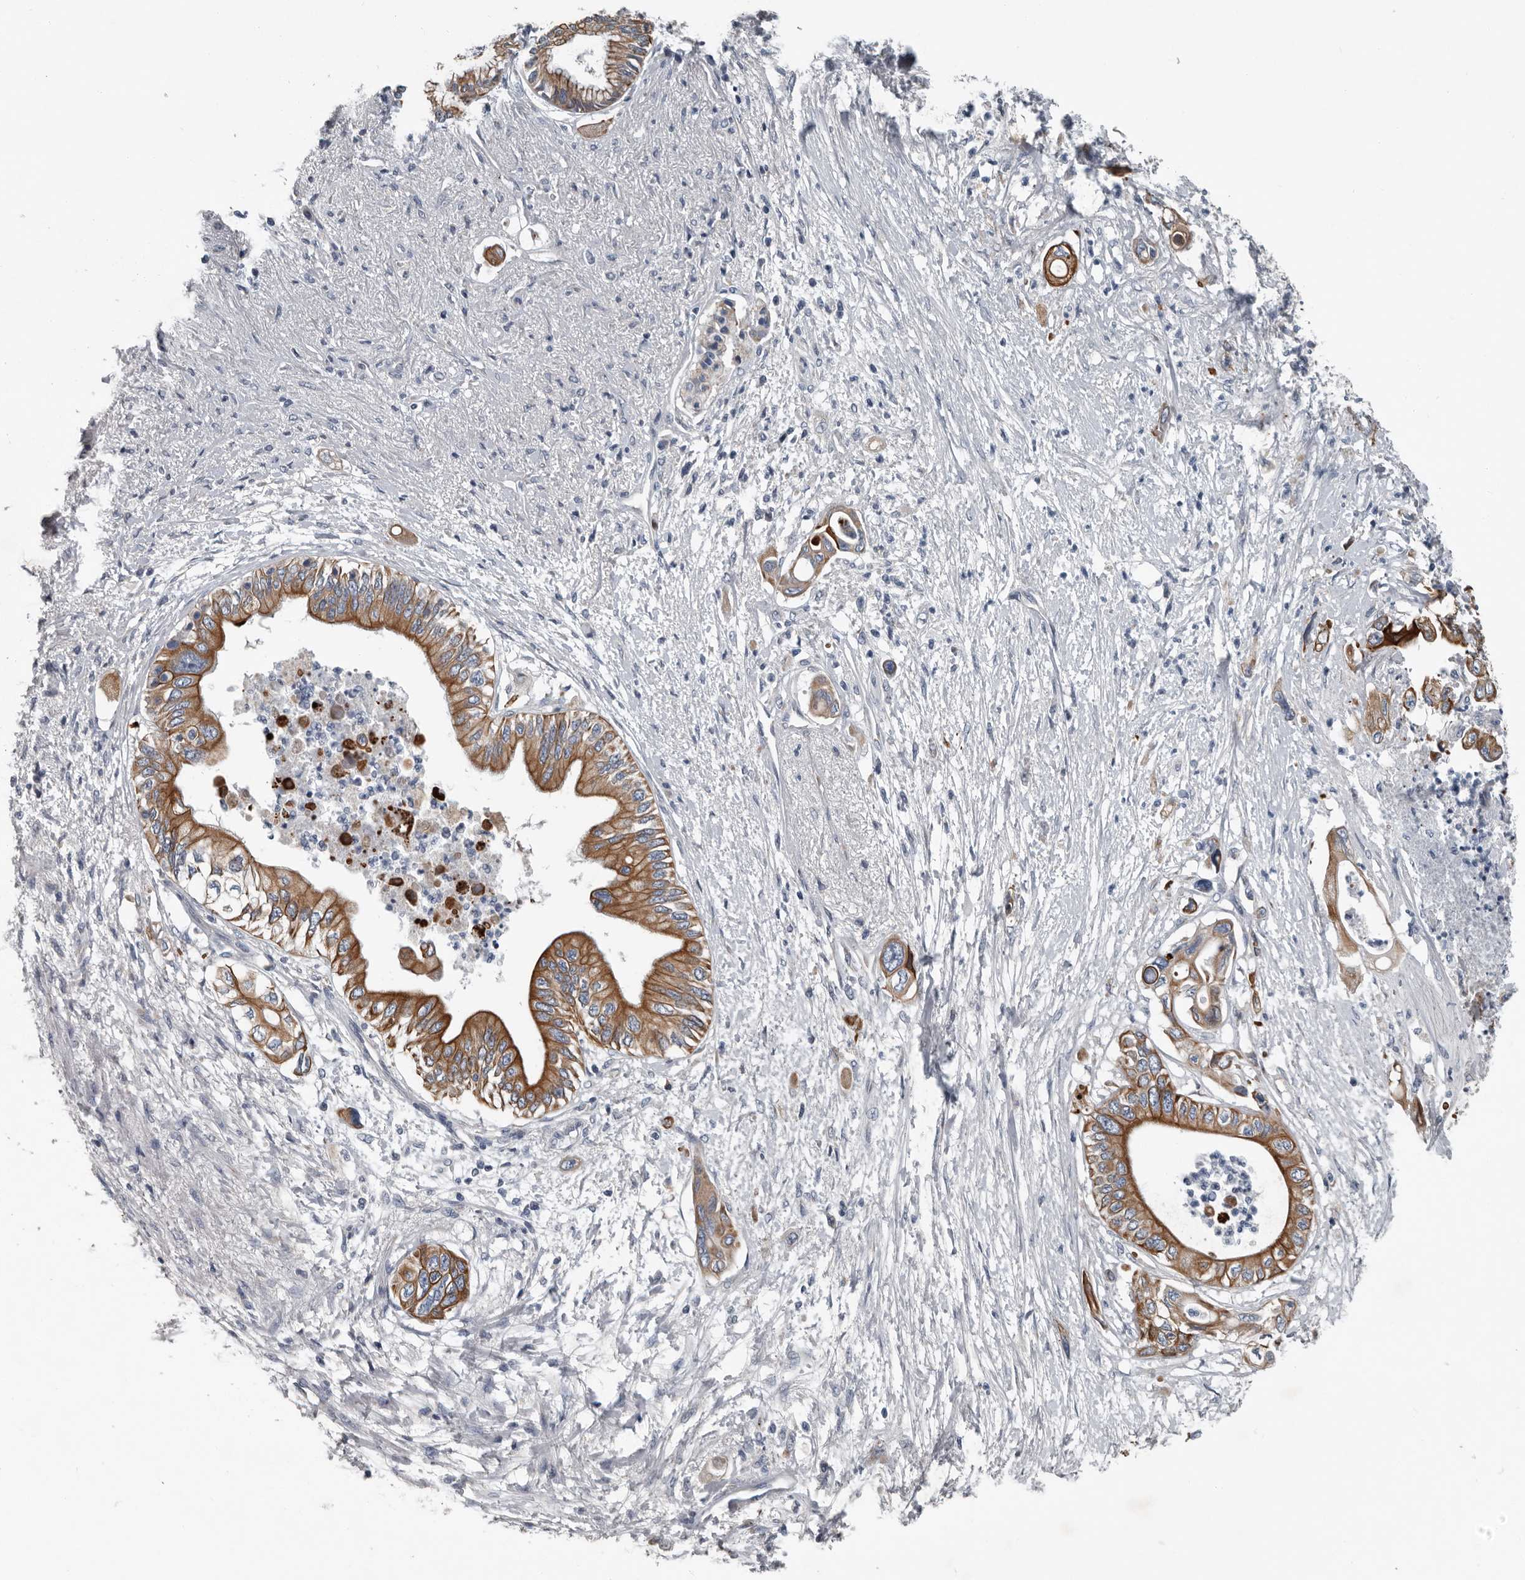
{"staining": {"intensity": "moderate", "quantity": ">75%", "location": "cytoplasmic/membranous"}, "tissue": "pancreatic cancer", "cell_type": "Tumor cells", "image_type": "cancer", "snomed": [{"axis": "morphology", "description": "Adenocarcinoma, NOS"}, {"axis": "topography", "description": "Pancreas"}], "caption": "Protein expression analysis of human adenocarcinoma (pancreatic) reveals moderate cytoplasmic/membranous expression in about >75% of tumor cells.", "gene": "DPY19L4", "patient": {"sex": "male", "age": 66}}